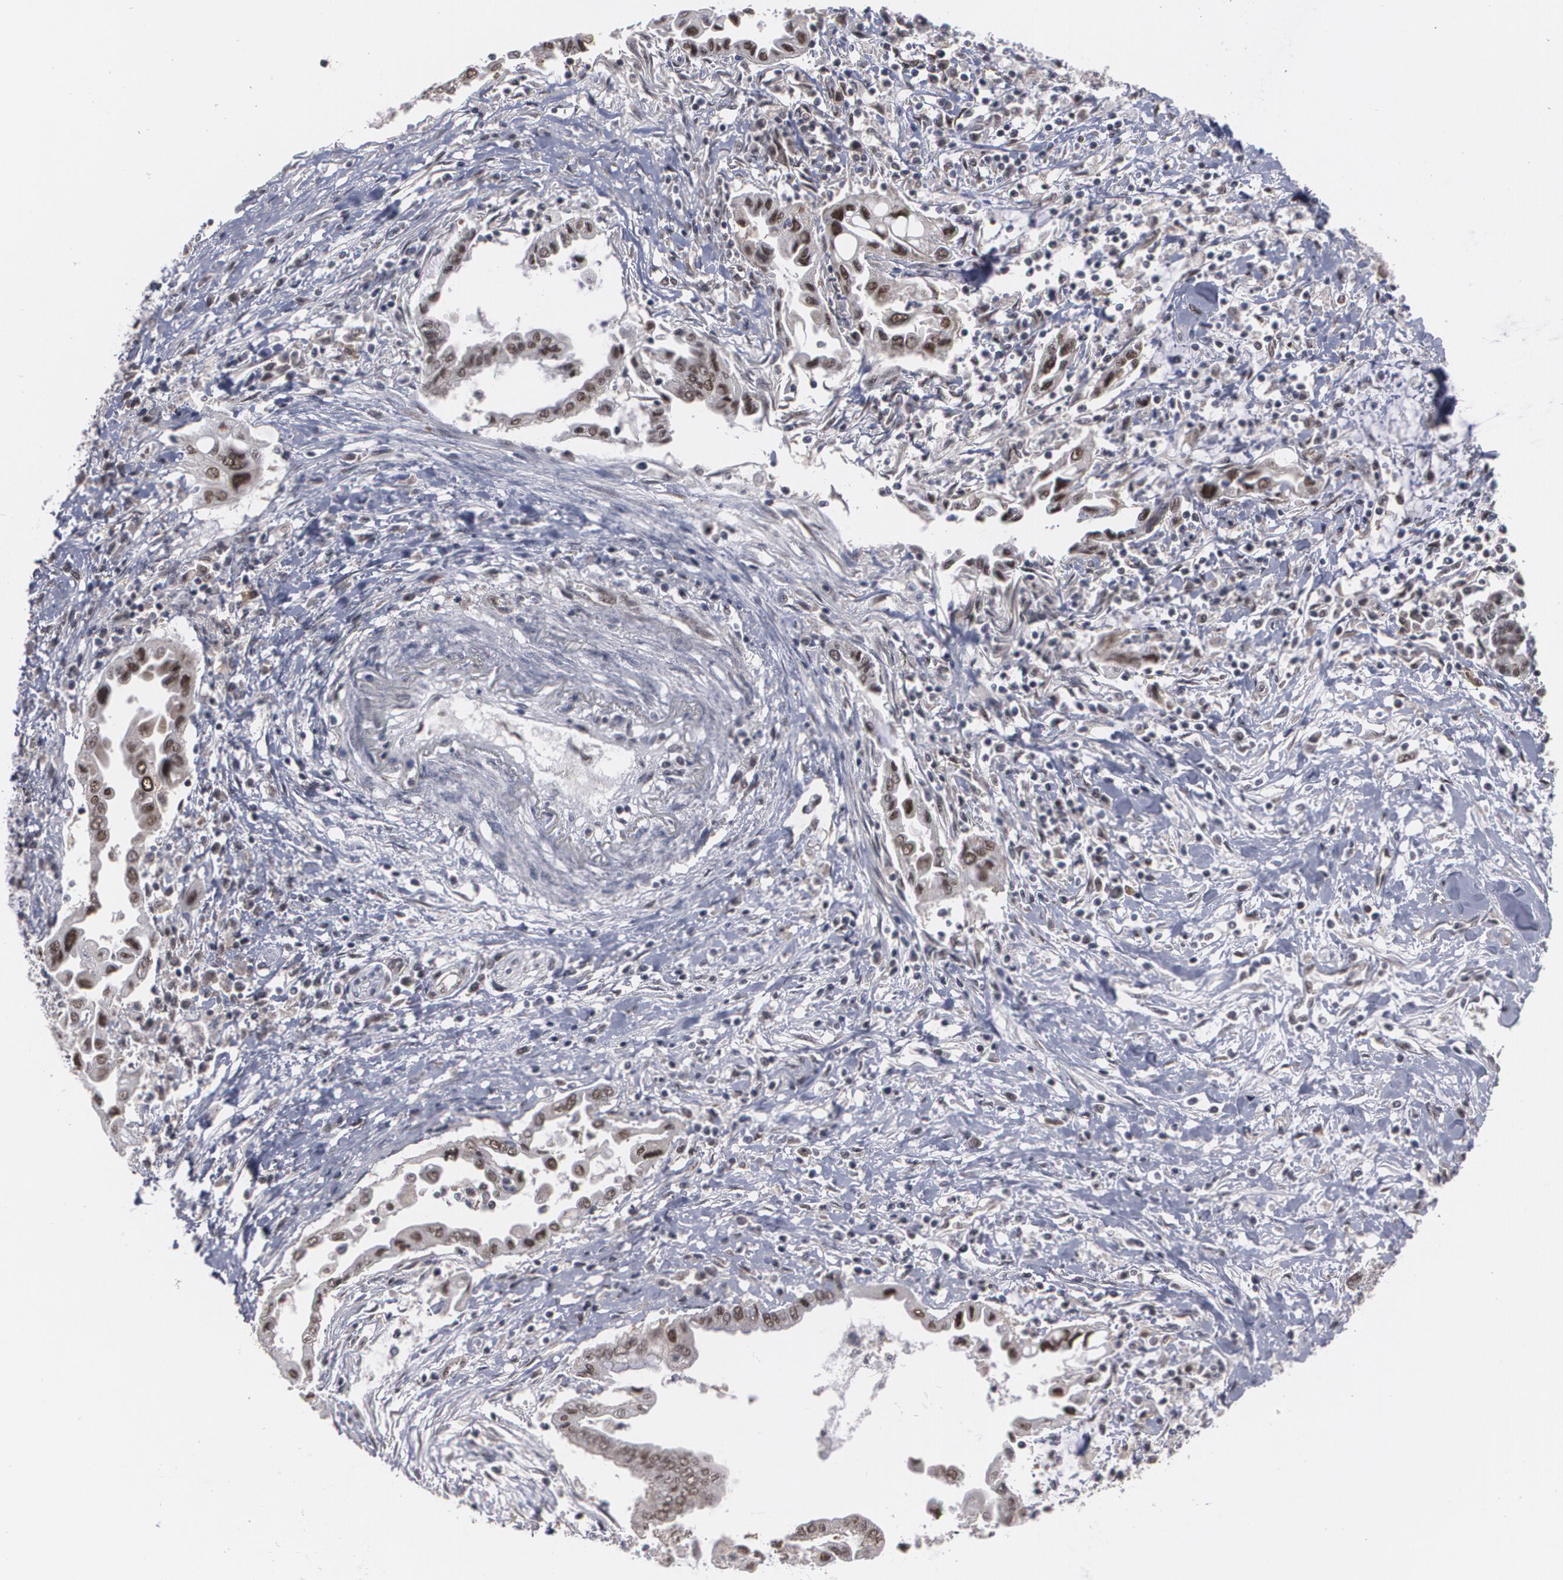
{"staining": {"intensity": "moderate", "quantity": ">75%", "location": "nuclear"}, "tissue": "pancreatic cancer", "cell_type": "Tumor cells", "image_type": "cancer", "snomed": [{"axis": "morphology", "description": "Adenocarcinoma, NOS"}, {"axis": "topography", "description": "Pancreas"}], "caption": "IHC (DAB (3,3'-diaminobenzidine)) staining of human pancreatic cancer (adenocarcinoma) displays moderate nuclear protein expression in approximately >75% of tumor cells. (DAB = brown stain, brightfield microscopy at high magnification).", "gene": "INTS6", "patient": {"sex": "female", "age": 57}}